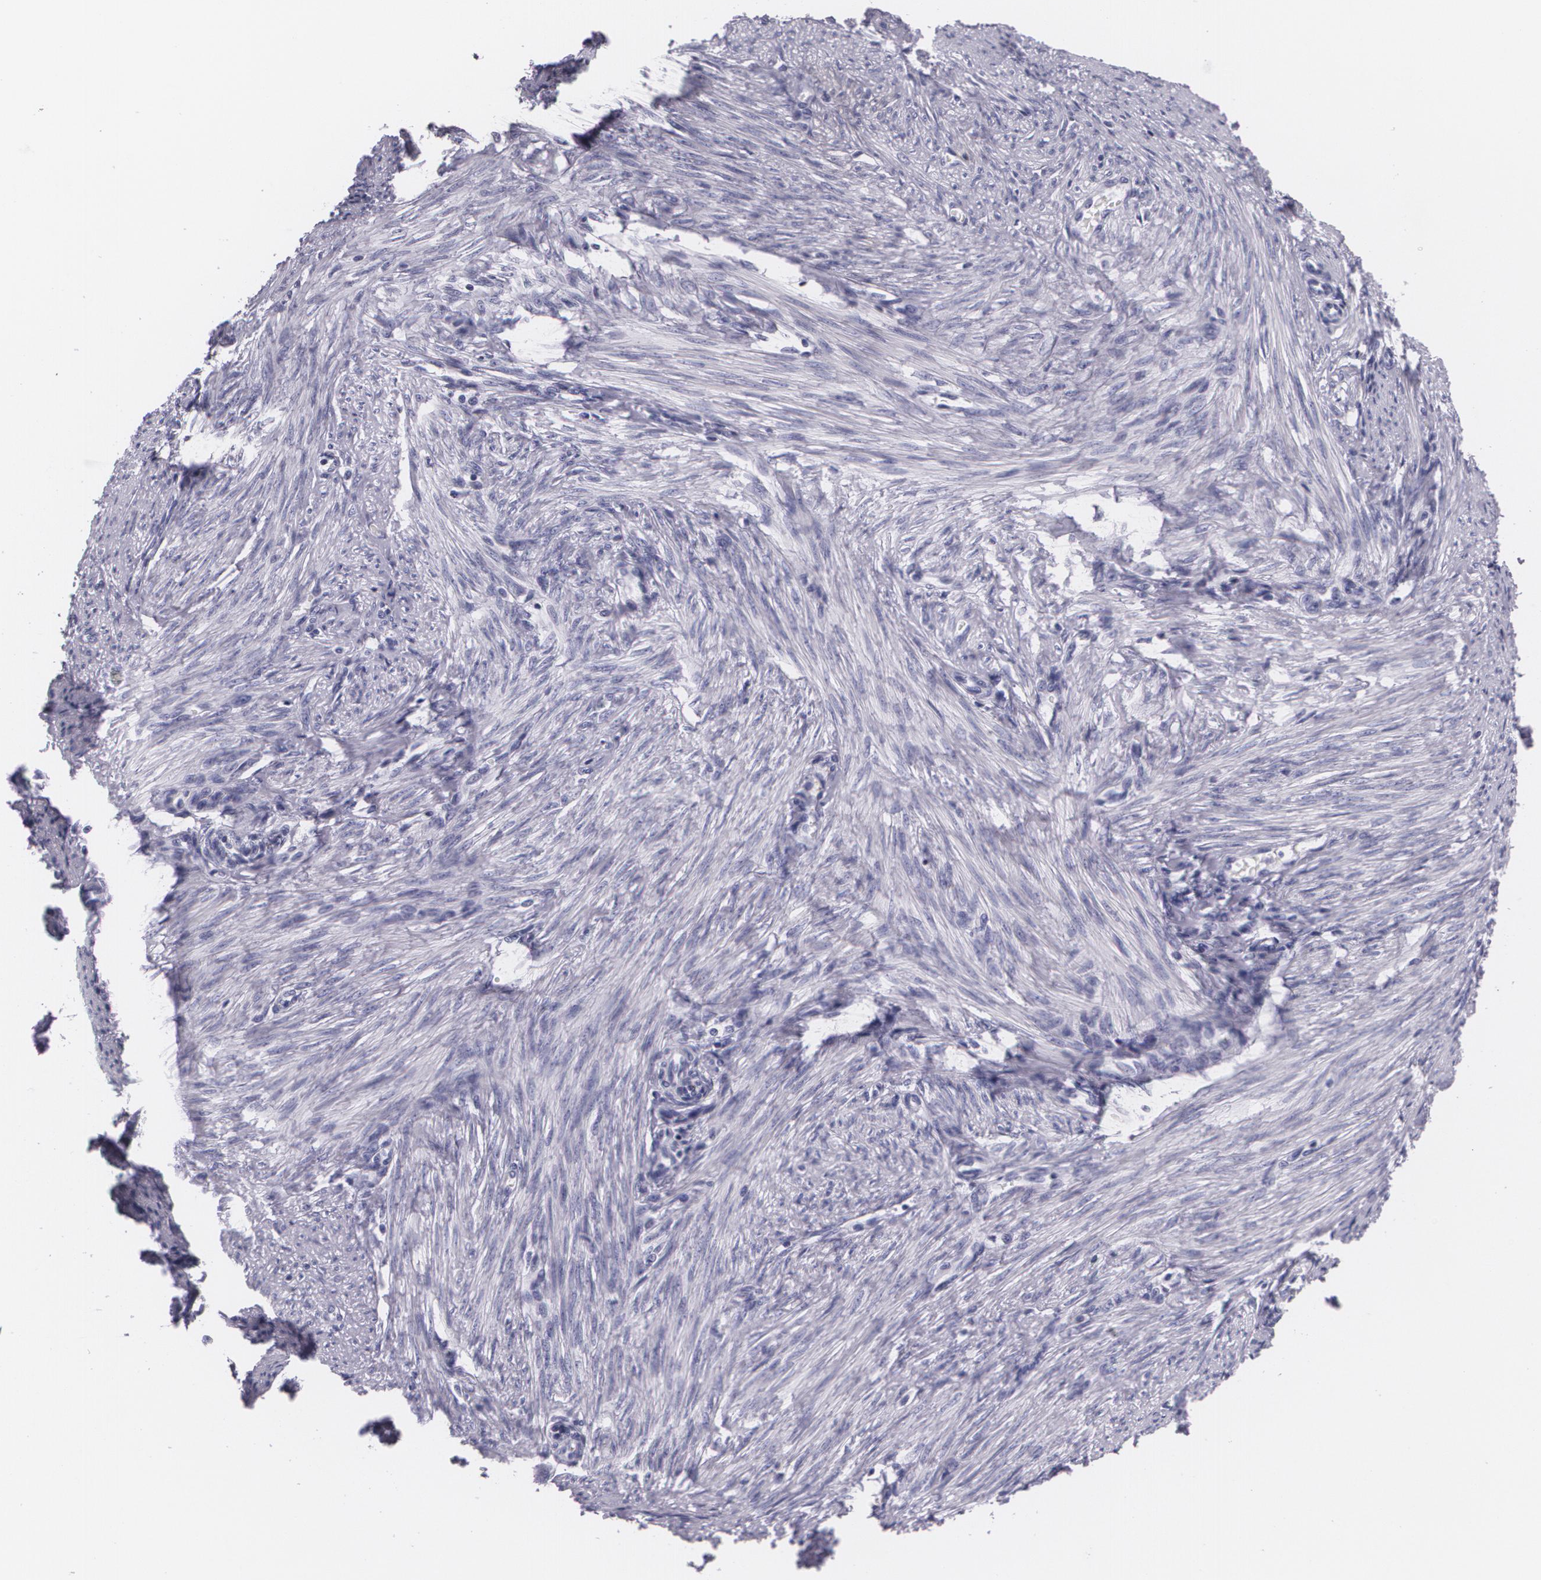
{"staining": {"intensity": "negative", "quantity": "none", "location": "none"}, "tissue": "endometrial cancer", "cell_type": "Tumor cells", "image_type": "cancer", "snomed": [{"axis": "morphology", "description": "Adenocarcinoma, NOS"}, {"axis": "topography", "description": "Endometrium"}], "caption": "This photomicrograph is of endometrial adenocarcinoma stained with IHC to label a protein in brown with the nuclei are counter-stained blue. There is no positivity in tumor cells.", "gene": "DLG4", "patient": {"sex": "female", "age": 63}}